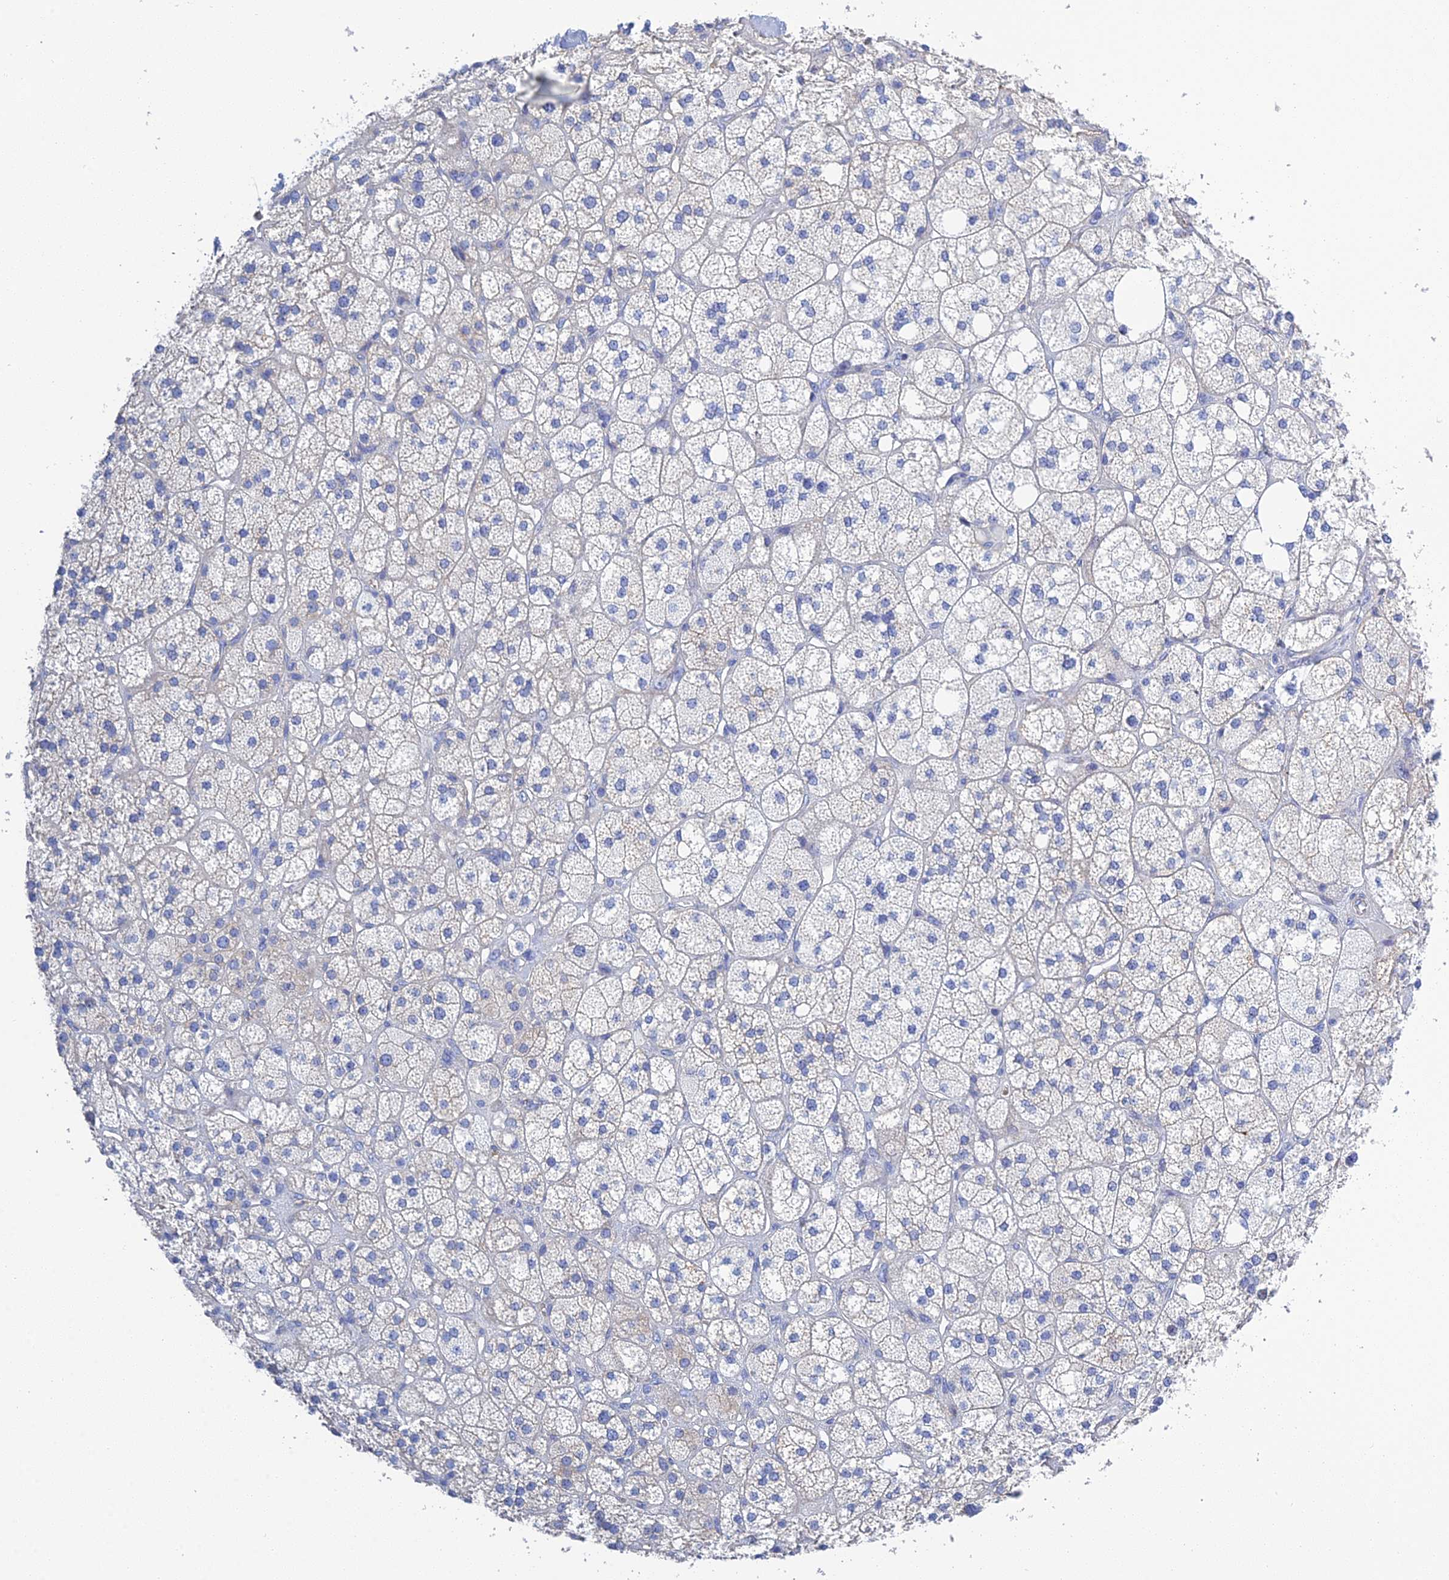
{"staining": {"intensity": "weak", "quantity": "<25%", "location": "cytoplasmic/membranous"}, "tissue": "adrenal gland", "cell_type": "Glandular cells", "image_type": "normal", "snomed": [{"axis": "morphology", "description": "Normal tissue, NOS"}, {"axis": "topography", "description": "Adrenal gland"}], "caption": "Unremarkable adrenal gland was stained to show a protein in brown. There is no significant positivity in glandular cells.", "gene": "PCDHA8", "patient": {"sex": "male", "age": 61}}